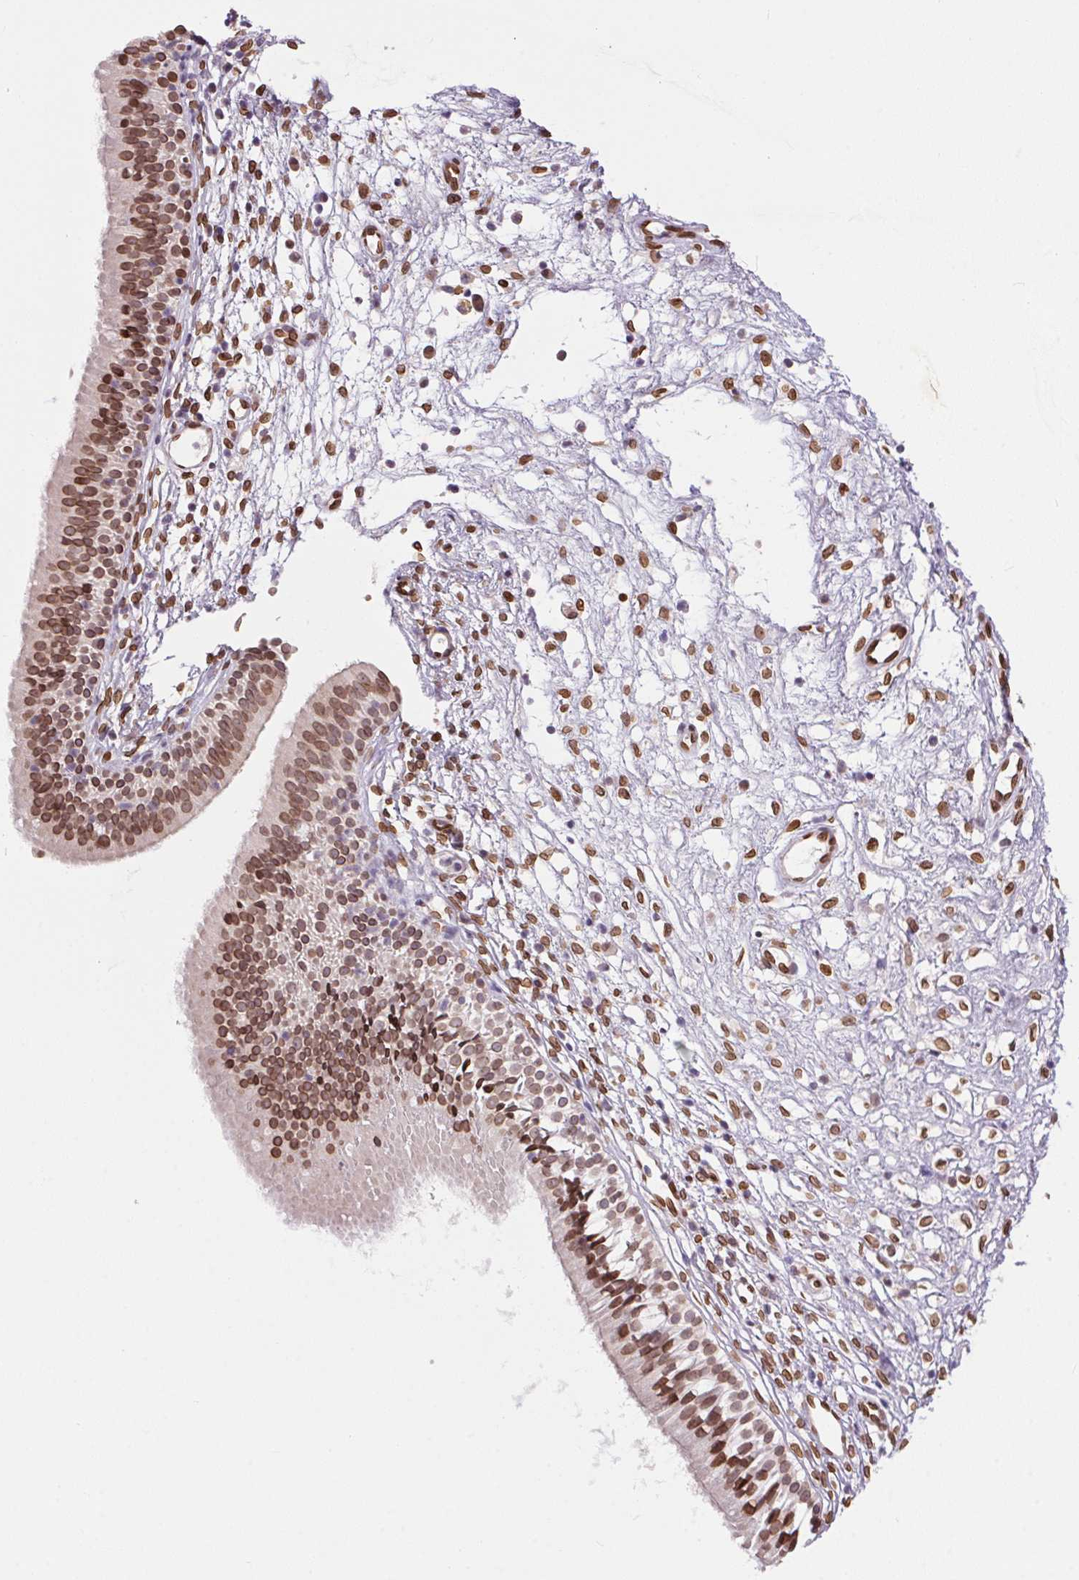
{"staining": {"intensity": "moderate", "quantity": ">75%", "location": "nuclear"}, "tissue": "nasopharynx", "cell_type": "Respiratory epithelial cells", "image_type": "normal", "snomed": [{"axis": "morphology", "description": "Normal tissue, NOS"}, {"axis": "topography", "description": "Nasopharynx"}], "caption": "A medium amount of moderate nuclear staining is seen in approximately >75% of respiratory epithelial cells in benign nasopharynx. (DAB (3,3'-diaminobenzidine) = brown stain, brightfield microscopy at high magnification).", "gene": "TMEM175", "patient": {"sex": "male", "age": 24}}